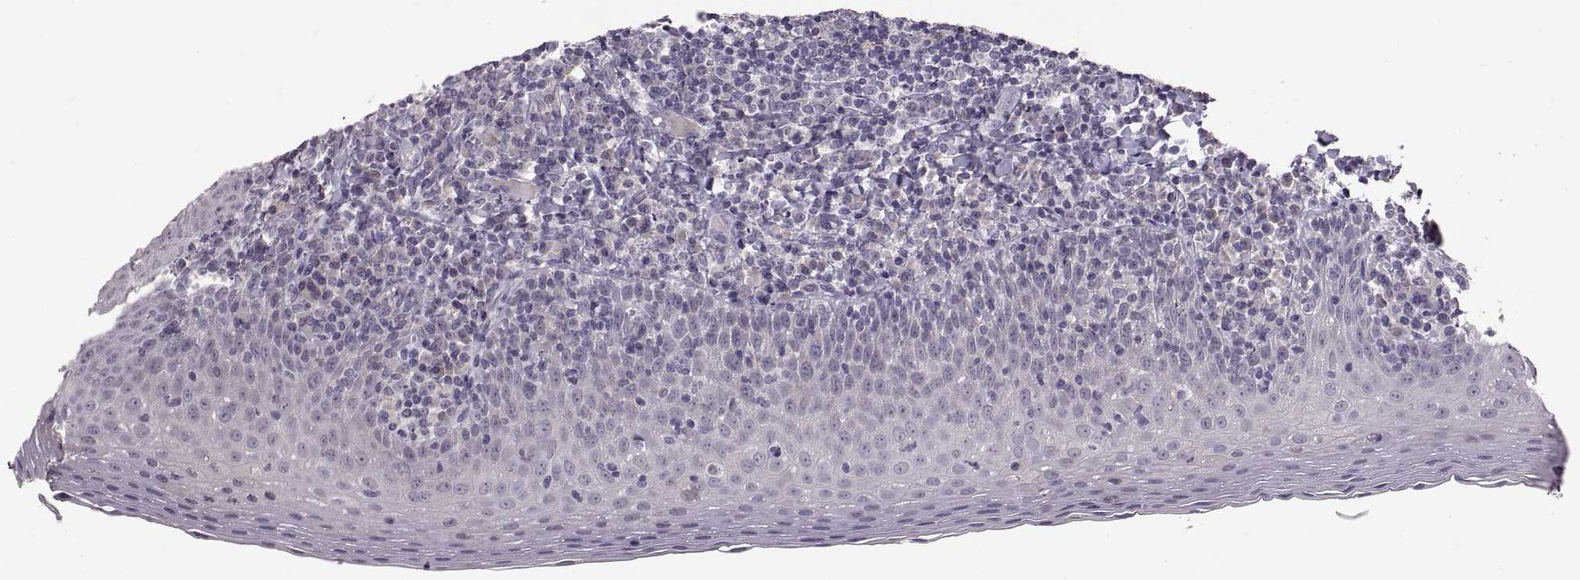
{"staining": {"intensity": "moderate", "quantity": "<25%", "location": "cytoplasmic/membranous"}, "tissue": "tonsil", "cell_type": "Germinal center cells", "image_type": "normal", "snomed": [{"axis": "morphology", "description": "Normal tissue, NOS"}, {"axis": "morphology", "description": "Inflammation, NOS"}, {"axis": "topography", "description": "Tonsil"}], "caption": "Moderate cytoplasmic/membranous protein expression is present in about <25% of germinal center cells in tonsil. The staining is performed using DAB brown chromogen to label protein expression. The nuclei are counter-stained blue using hematoxylin.", "gene": "CDH2", "patient": {"sex": "female", "age": 31}}